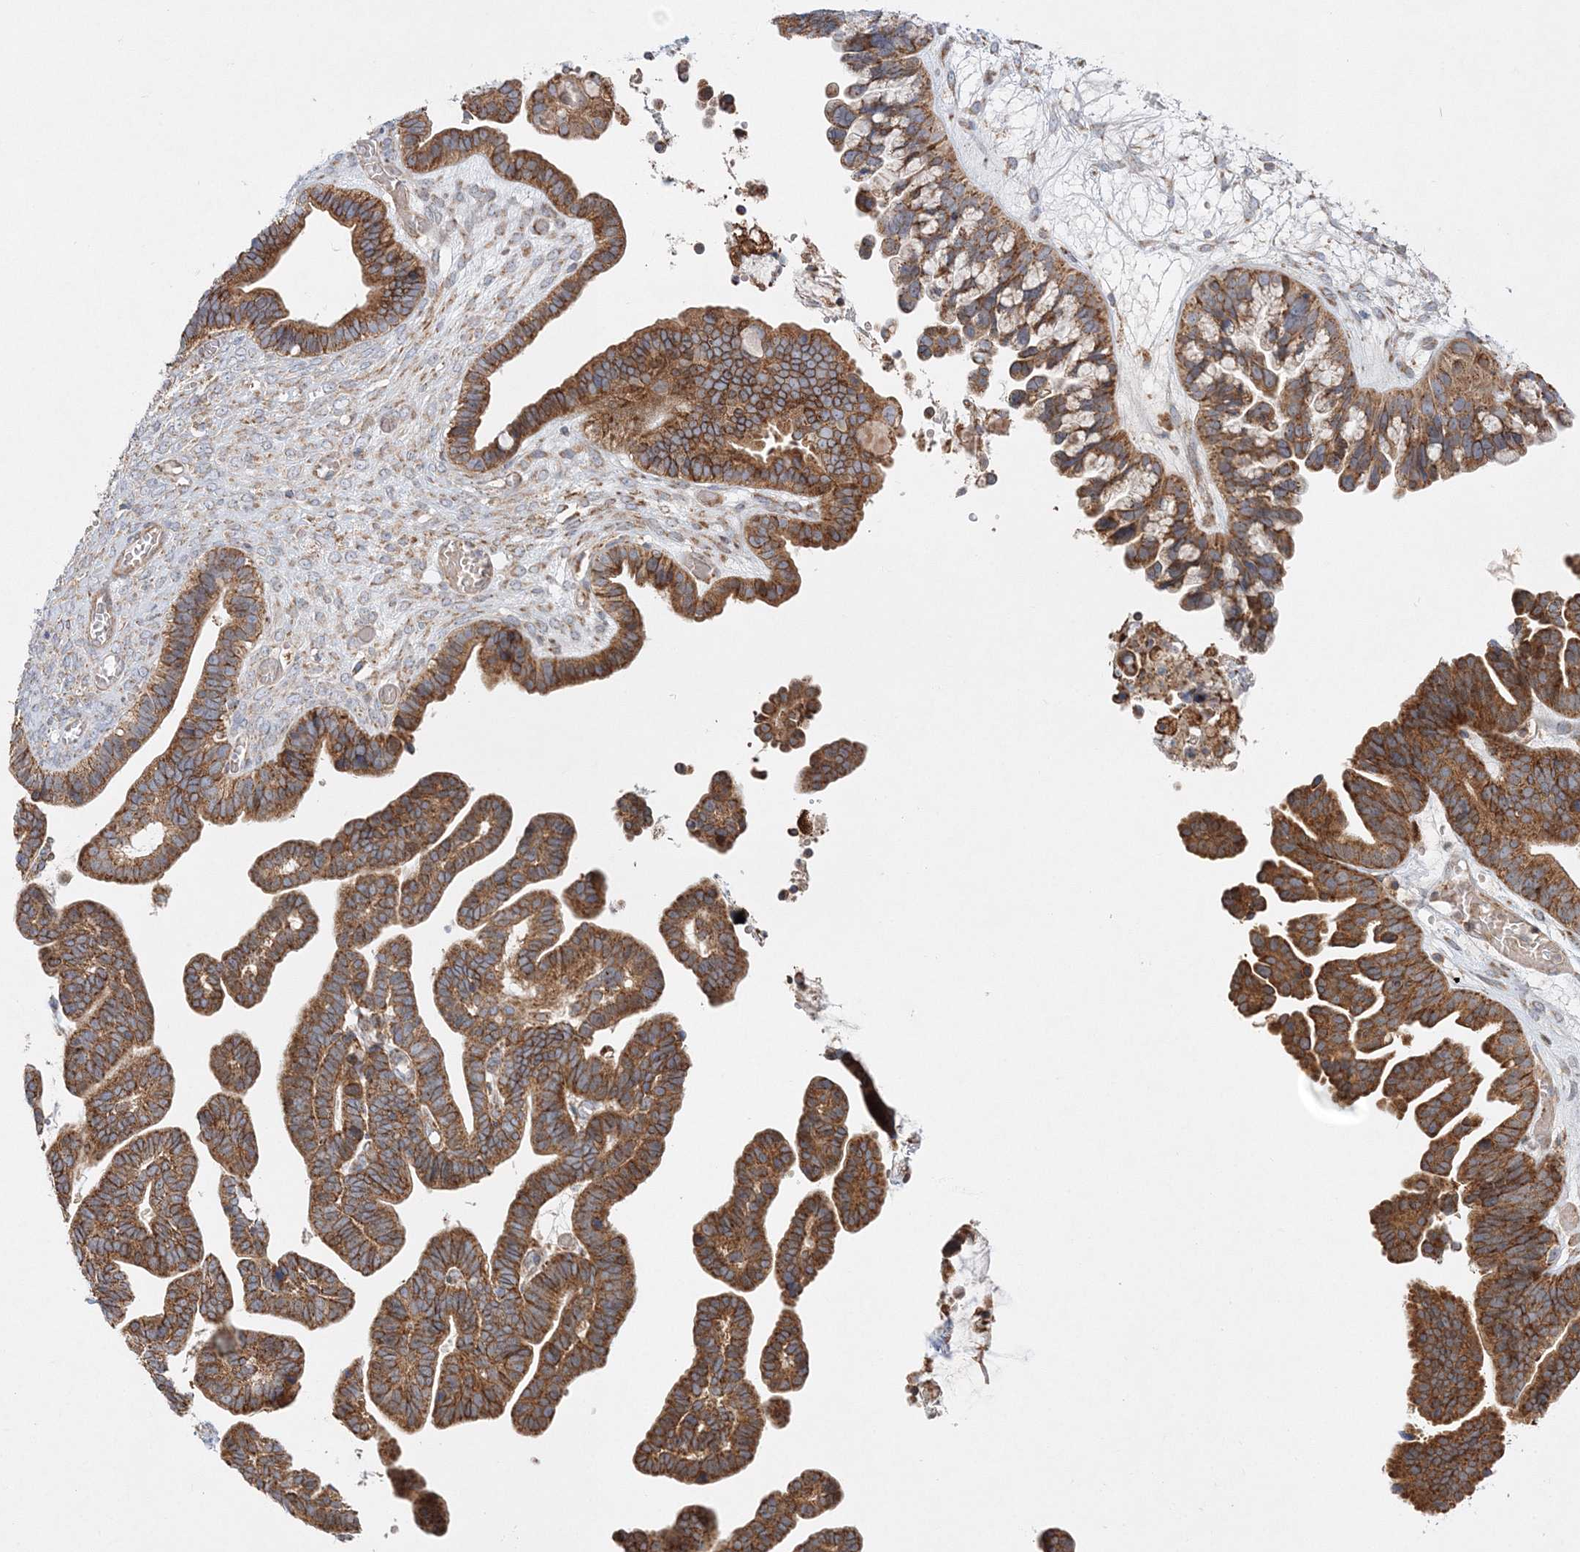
{"staining": {"intensity": "moderate", "quantity": ">75%", "location": "cytoplasmic/membranous"}, "tissue": "ovarian cancer", "cell_type": "Tumor cells", "image_type": "cancer", "snomed": [{"axis": "morphology", "description": "Cystadenocarcinoma, serous, NOS"}, {"axis": "topography", "description": "Ovary"}], "caption": "The immunohistochemical stain shows moderate cytoplasmic/membranous staining in tumor cells of ovarian cancer tissue.", "gene": "ZFYVE16", "patient": {"sex": "female", "age": 56}}